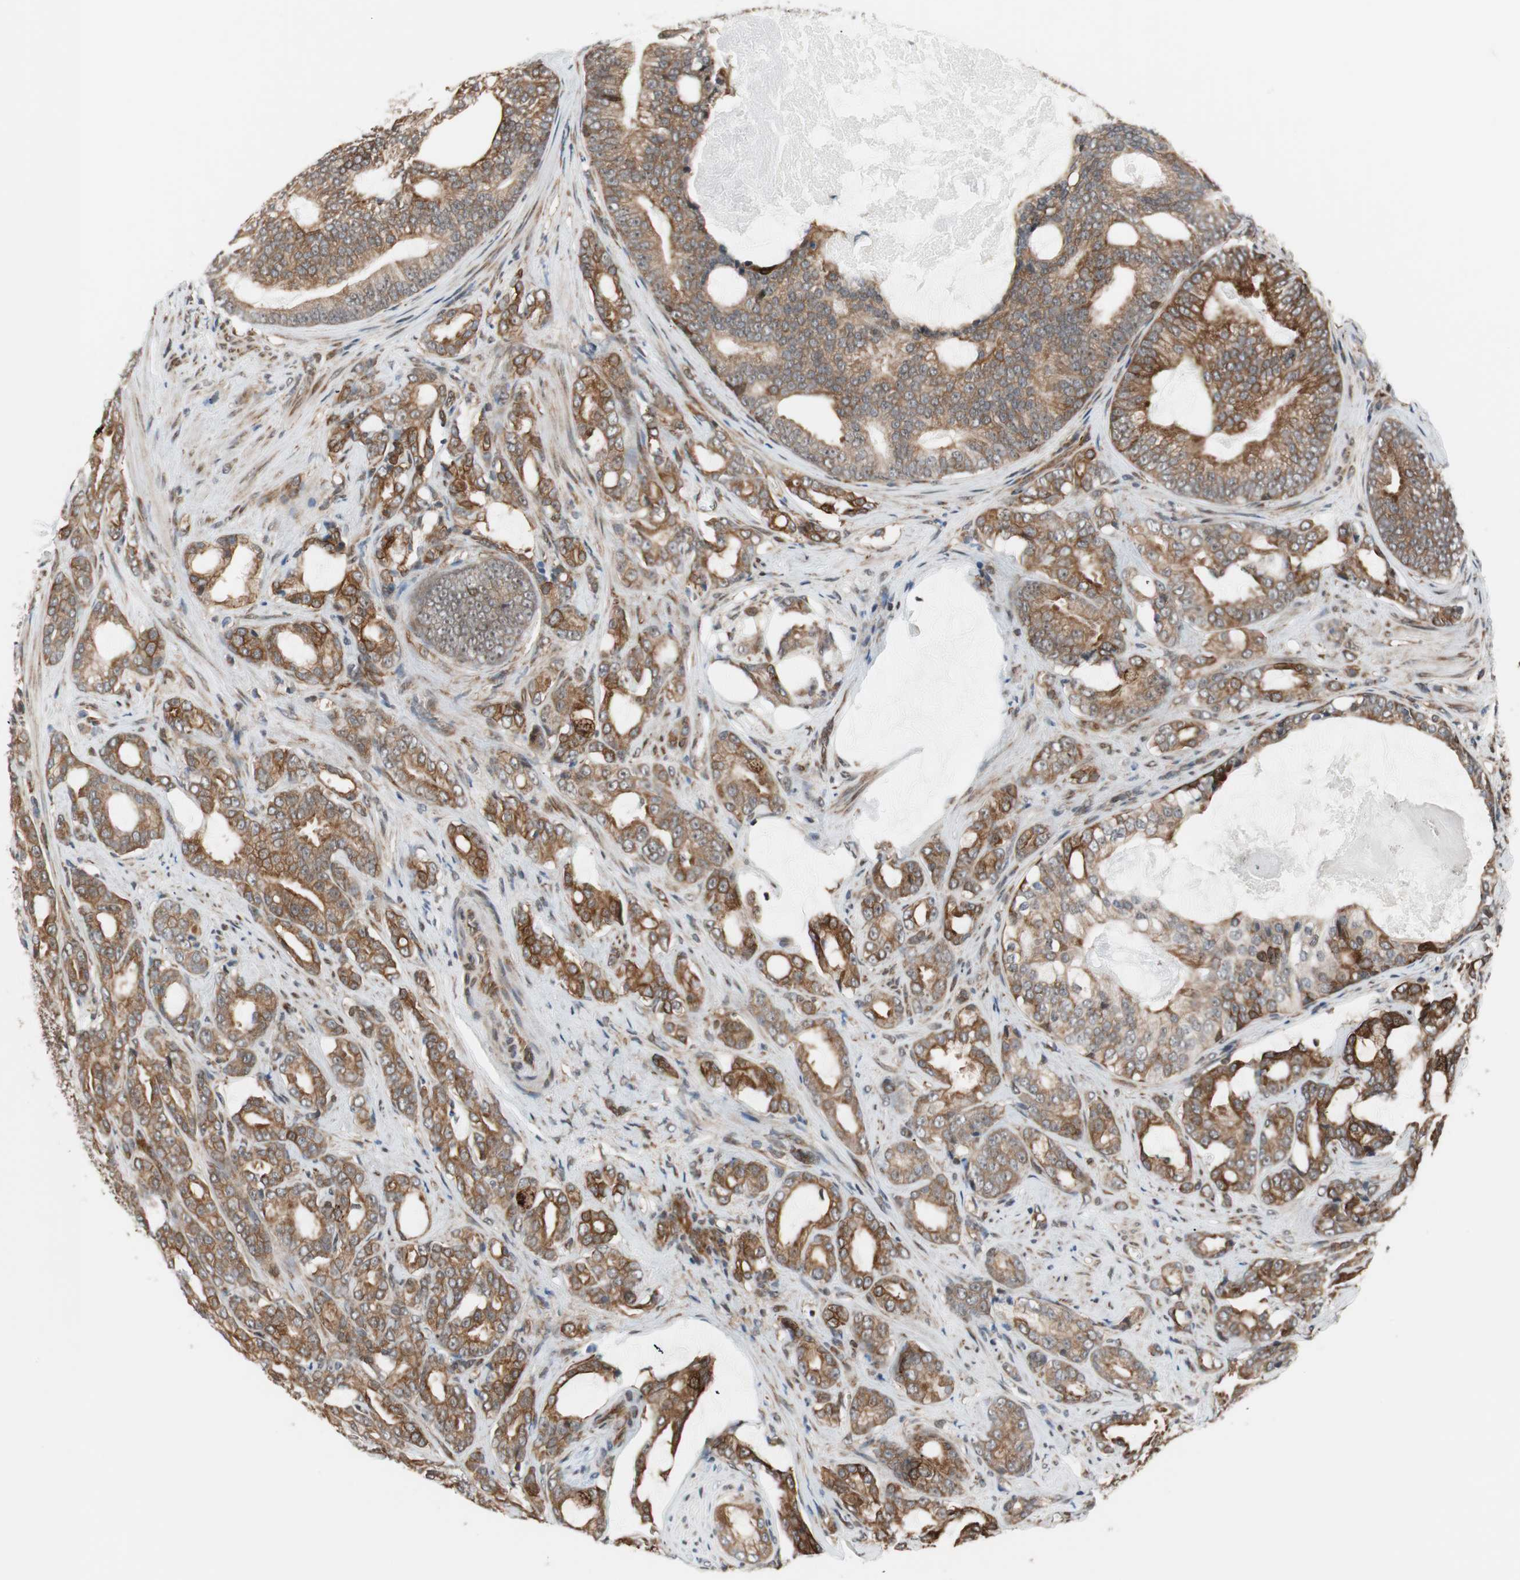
{"staining": {"intensity": "strong", "quantity": ">75%", "location": "cytoplasmic/membranous"}, "tissue": "prostate cancer", "cell_type": "Tumor cells", "image_type": "cancer", "snomed": [{"axis": "morphology", "description": "Adenocarcinoma, Low grade"}, {"axis": "topography", "description": "Prostate"}], "caption": "Tumor cells show strong cytoplasmic/membranous positivity in about >75% of cells in prostate low-grade adenocarcinoma.", "gene": "ZNF512B", "patient": {"sex": "male", "age": 58}}